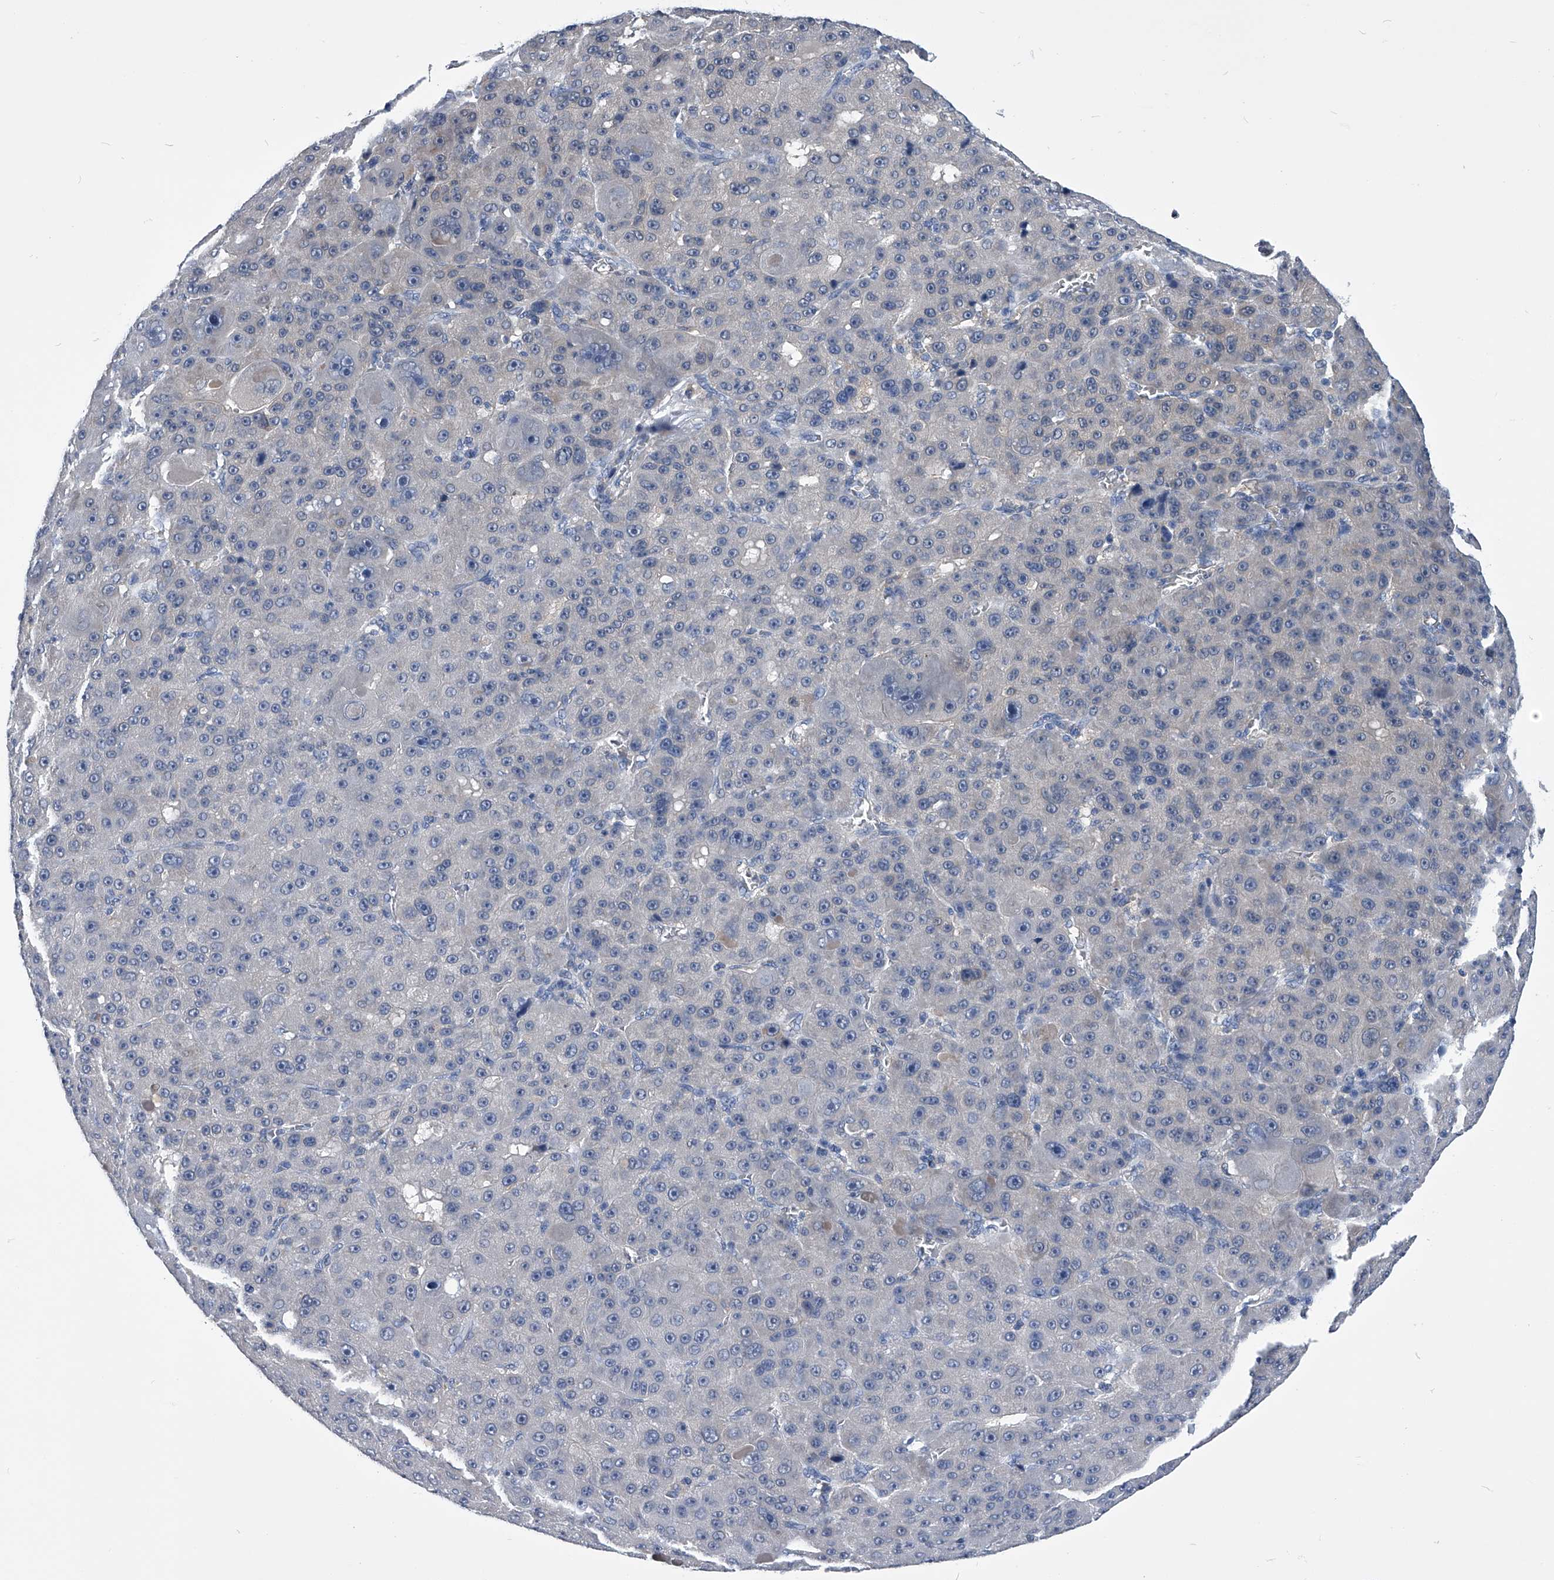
{"staining": {"intensity": "negative", "quantity": "none", "location": "none"}, "tissue": "liver cancer", "cell_type": "Tumor cells", "image_type": "cancer", "snomed": [{"axis": "morphology", "description": "Carcinoma, Hepatocellular, NOS"}, {"axis": "topography", "description": "Liver"}], "caption": "The immunohistochemistry (IHC) photomicrograph has no significant positivity in tumor cells of liver hepatocellular carcinoma tissue.", "gene": "PDXK", "patient": {"sex": "male", "age": 76}}